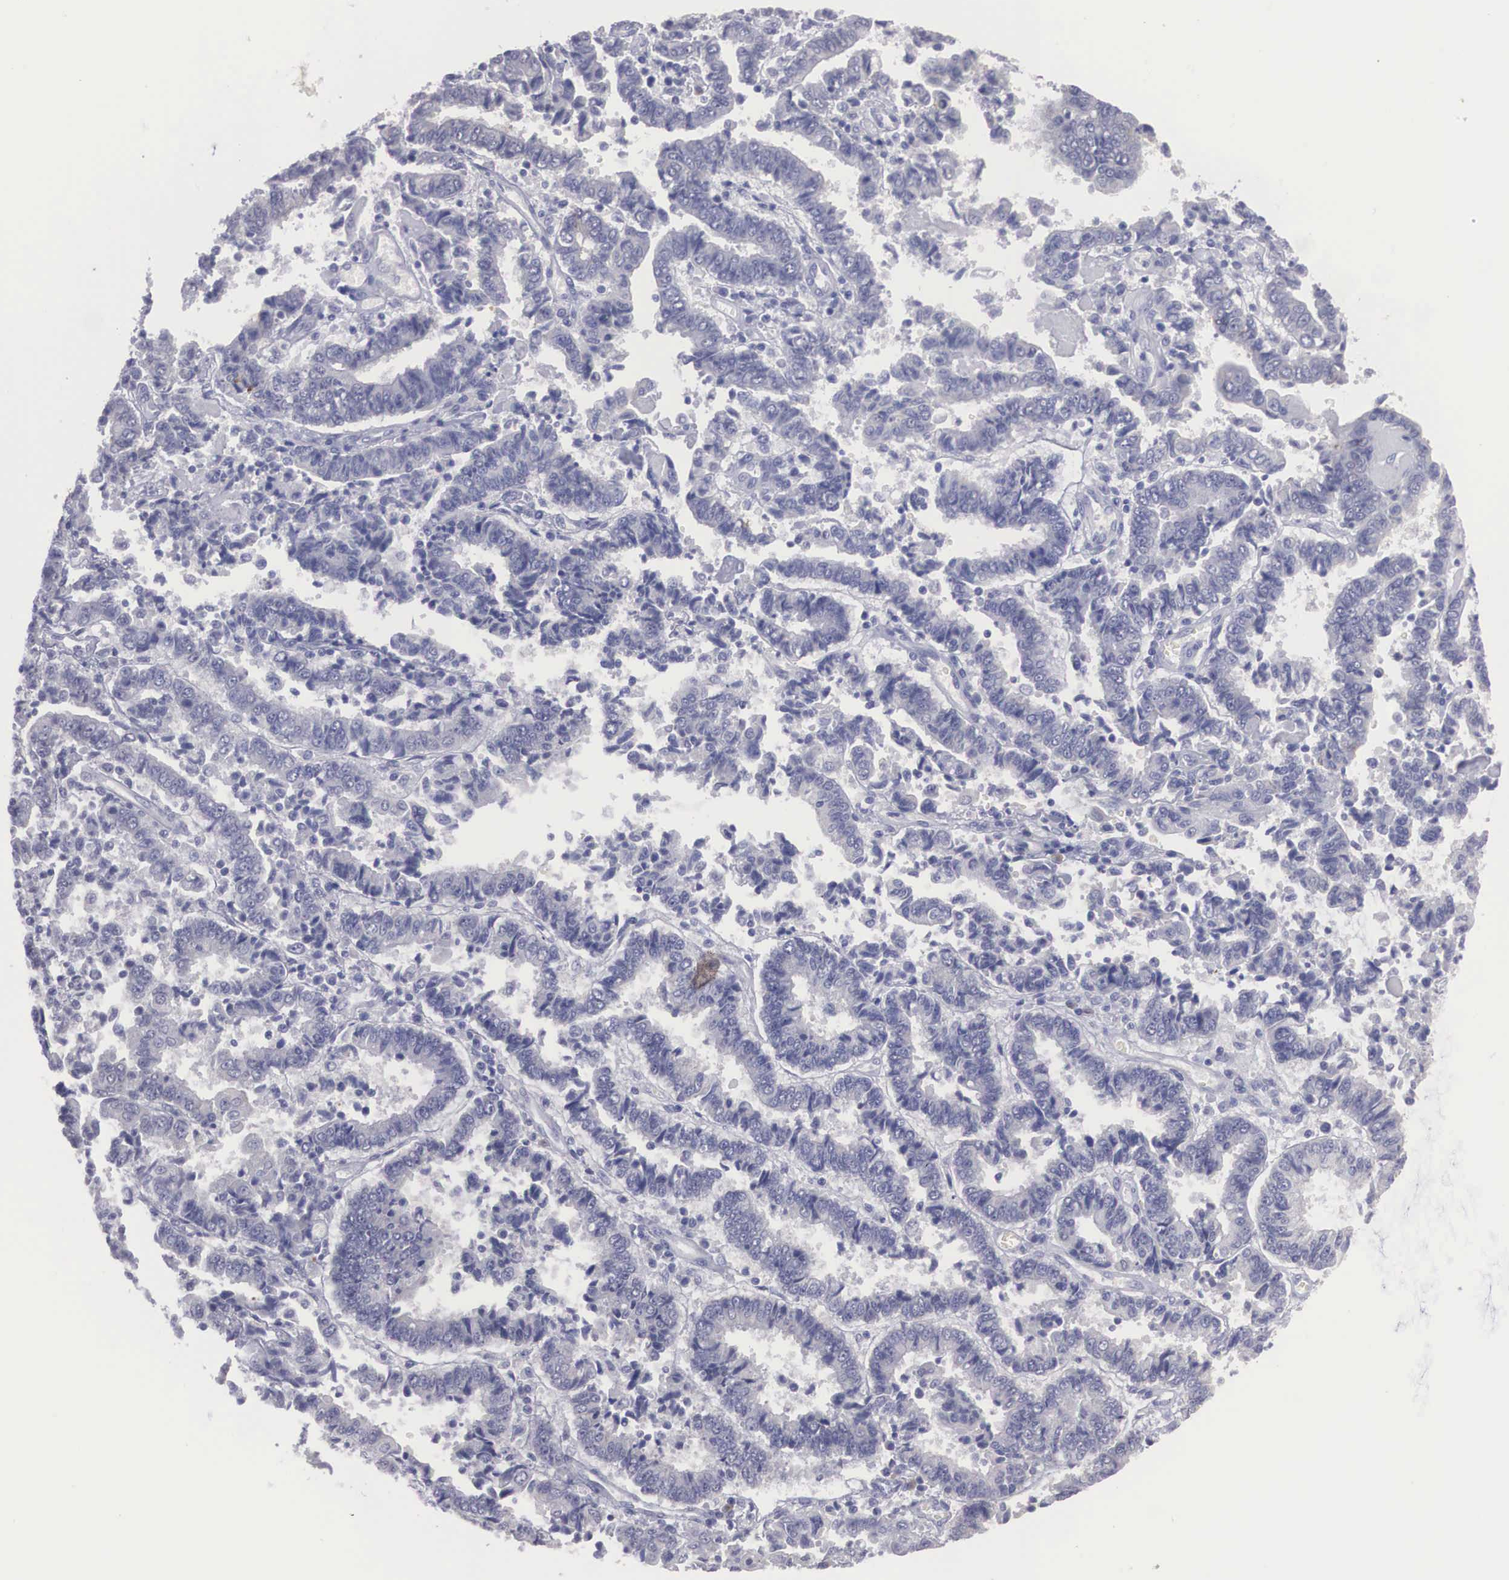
{"staining": {"intensity": "negative", "quantity": "none", "location": "none"}, "tissue": "endometrial cancer", "cell_type": "Tumor cells", "image_type": "cancer", "snomed": [{"axis": "morphology", "description": "Adenocarcinoma, NOS"}, {"axis": "topography", "description": "Endometrium"}], "caption": "Immunohistochemistry of human adenocarcinoma (endometrial) reveals no positivity in tumor cells. The staining is performed using DAB (3,3'-diaminobenzidine) brown chromogen with nuclei counter-stained in using hematoxylin.", "gene": "REPS2", "patient": {"sex": "female", "age": 75}}